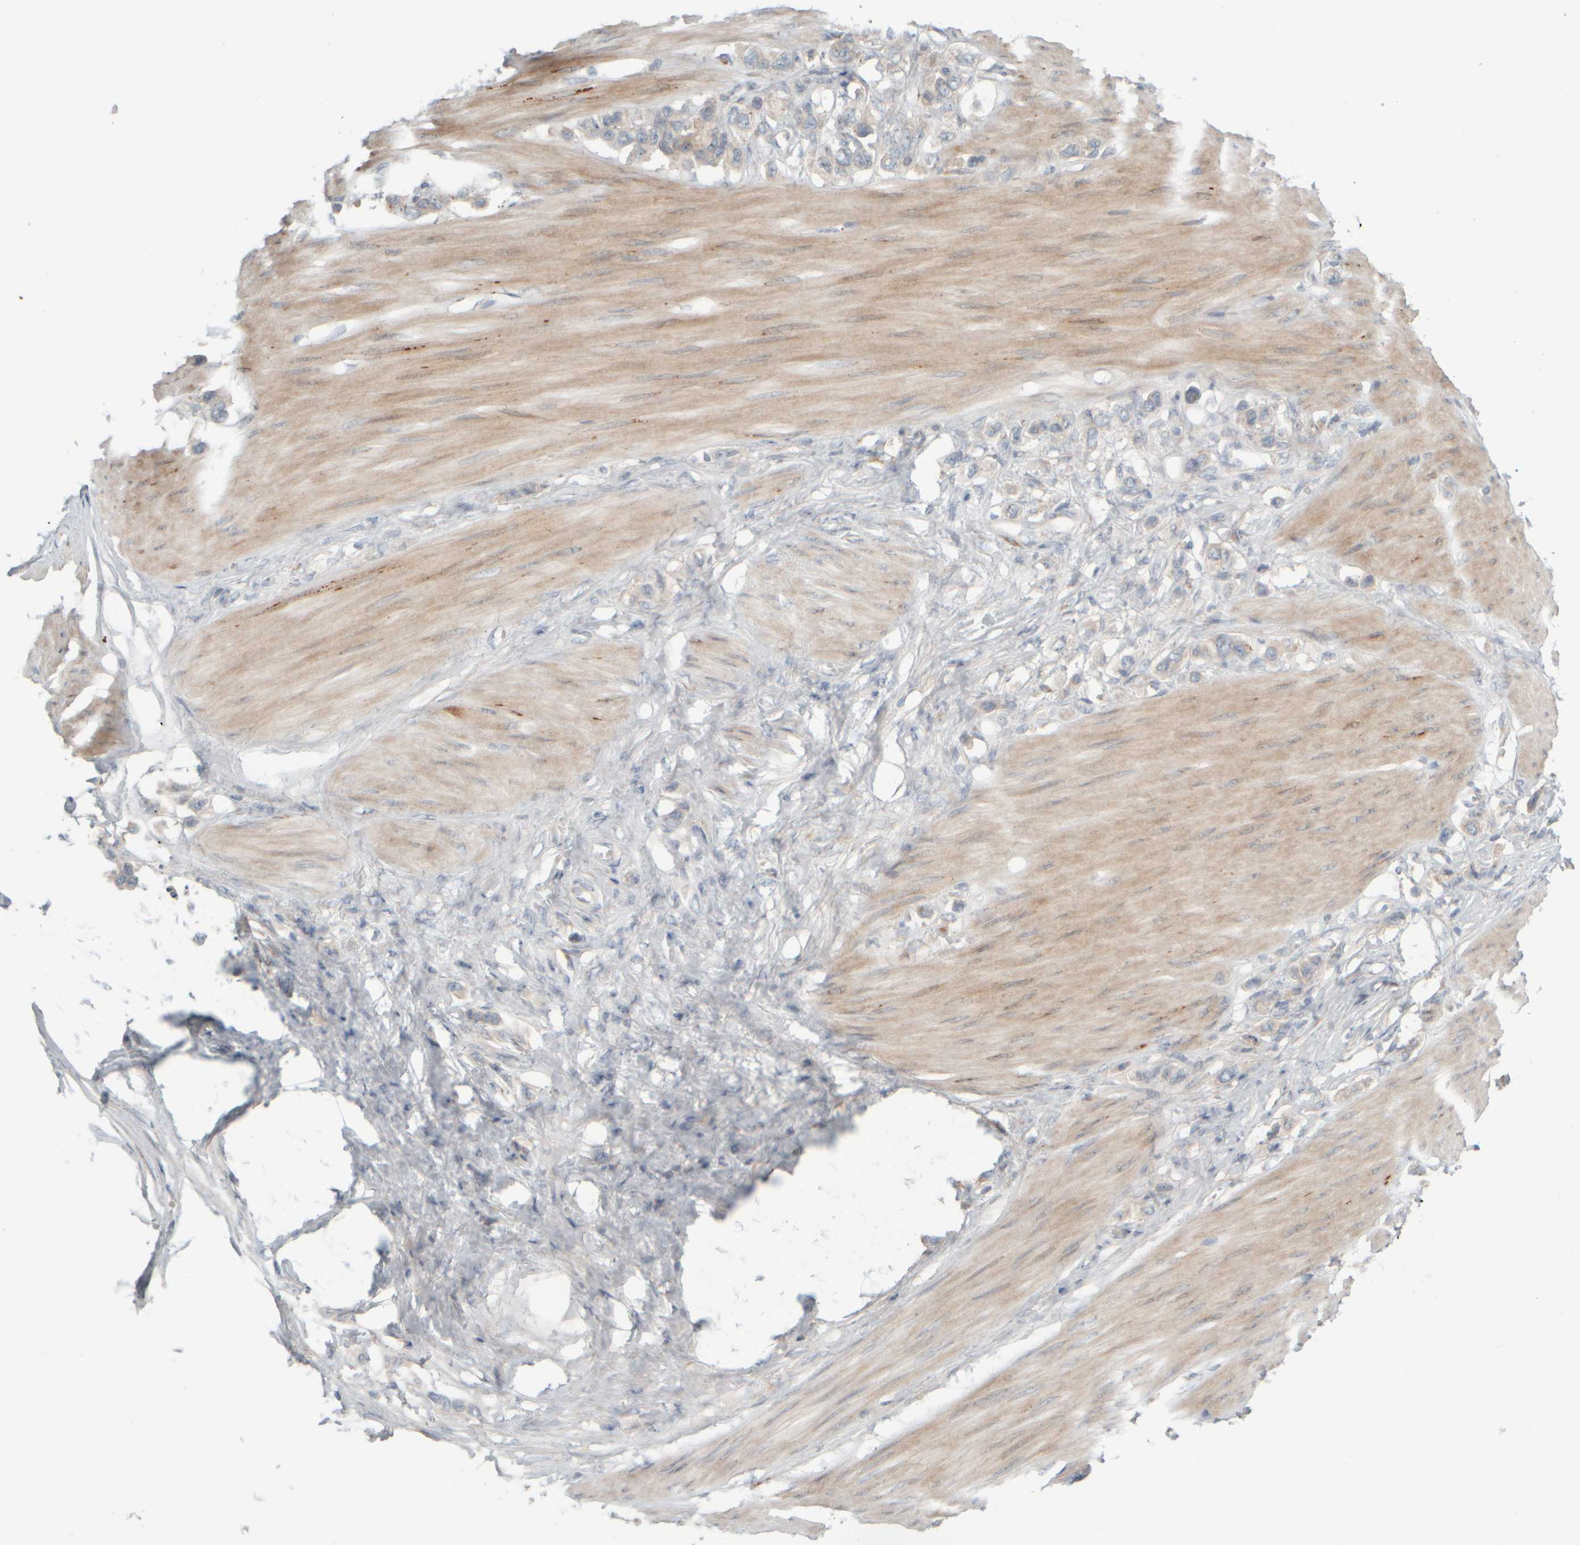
{"staining": {"intensity": "negative", "quantity": "none", "location": "none"}, "tissue": "stomach cancer", "cell_type": "Tumor cells", "image_type": "cancer", "snomed": [{"axis": "morphology", "description": "Adenocarcinoma, NOS"}, {"axis": "topography", "description": "Stomach"}], "caption": "Adenocarcinoma (stomach) was stained to show a protein in brown. There is no significant expression in tumor cells.", "gene": "HGS", "patient": {"sex": "female", "age": 65}}